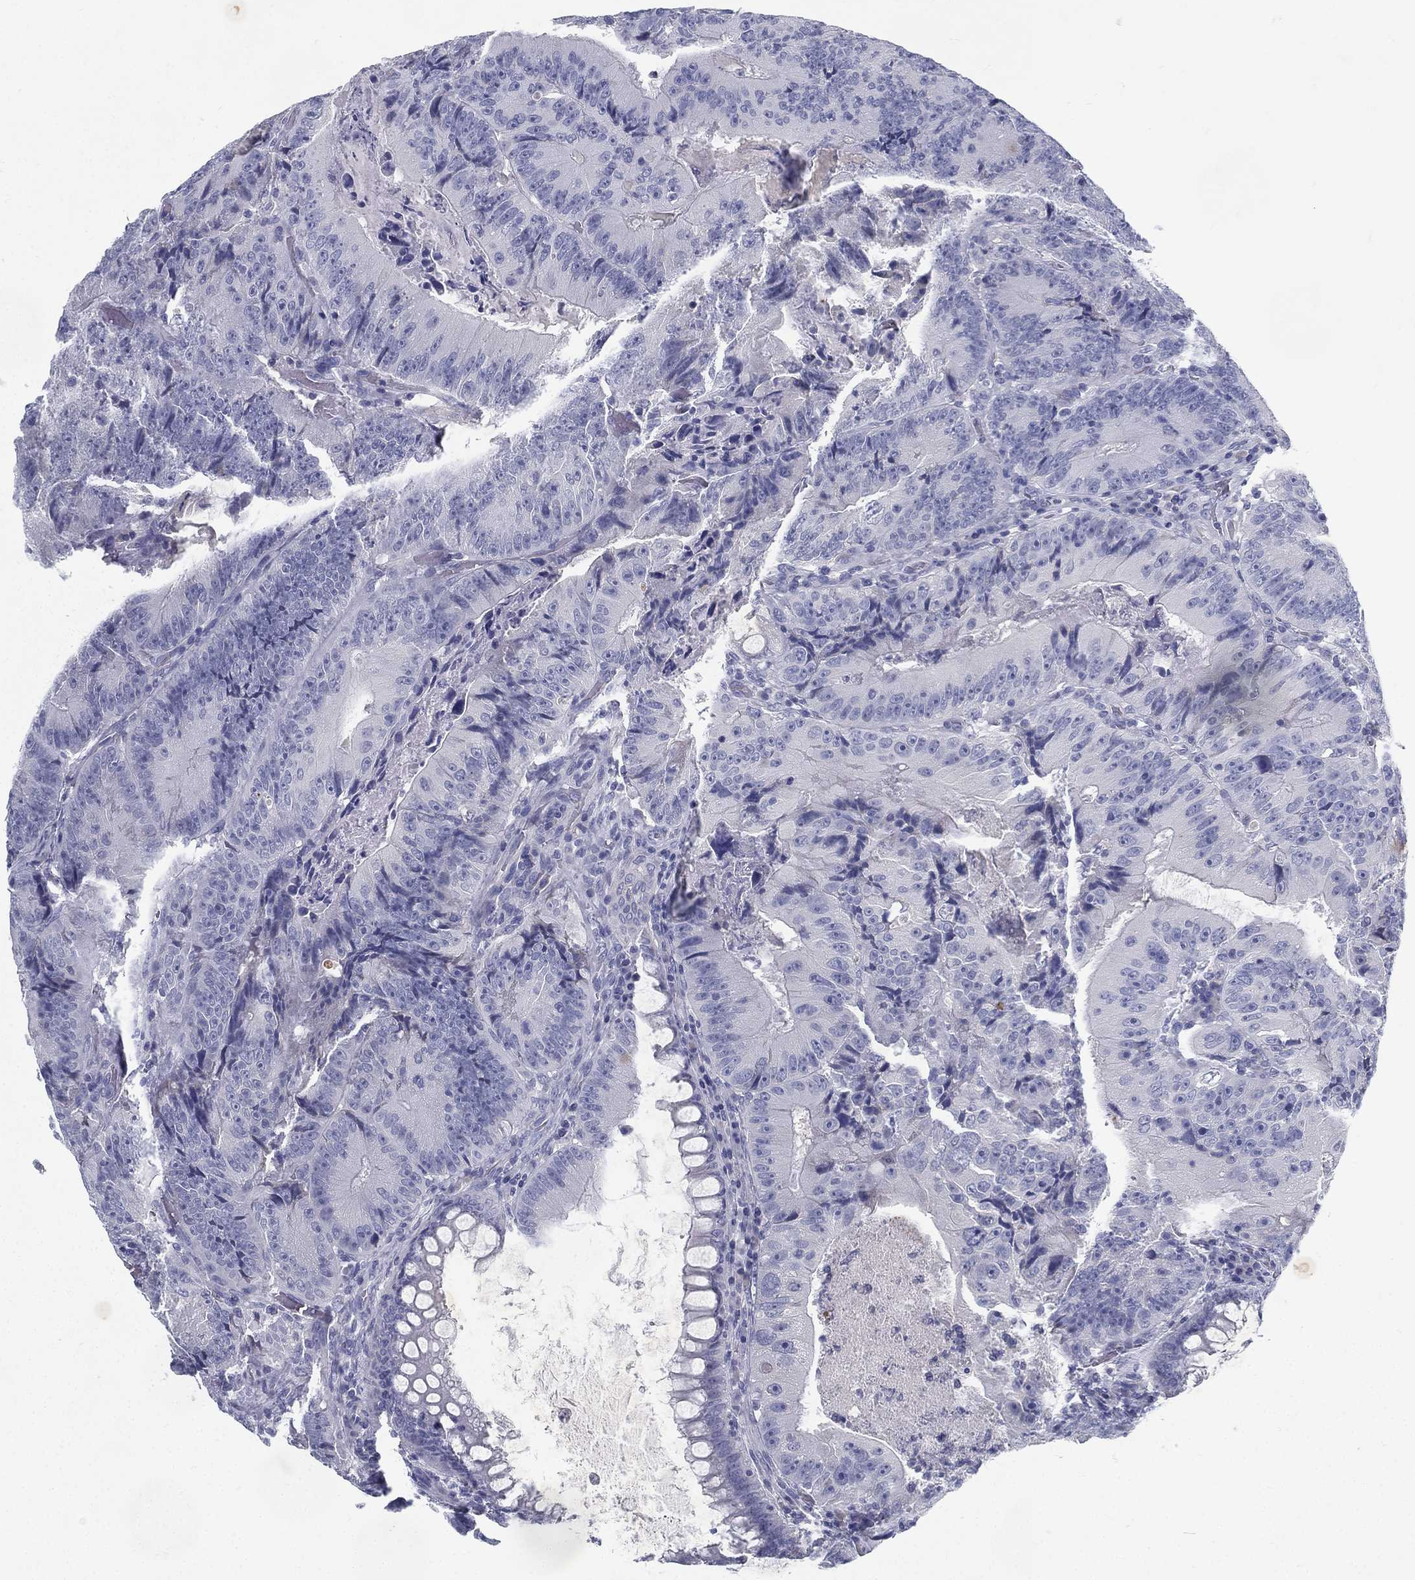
{"staining": {"intensity": "negative", "quantity": "none", "location": "none"}, "tissue": "colorectal cancer", "cell_type": "Tumor cells", "image_type": "cancer", "snomed": [{"axis": "morphology", "description": "Adenocarcinoma, NOS"}, {"axis": "topography", "description": "Colon"}], "caption": "DAB (3,3'-diaminobenzidine) immunohistochemical staining of human colorectal cancer exhibits no significant staining in tumor cells.", "gene": "RGS13", "patient": {"sex": "female", "age": 86}}